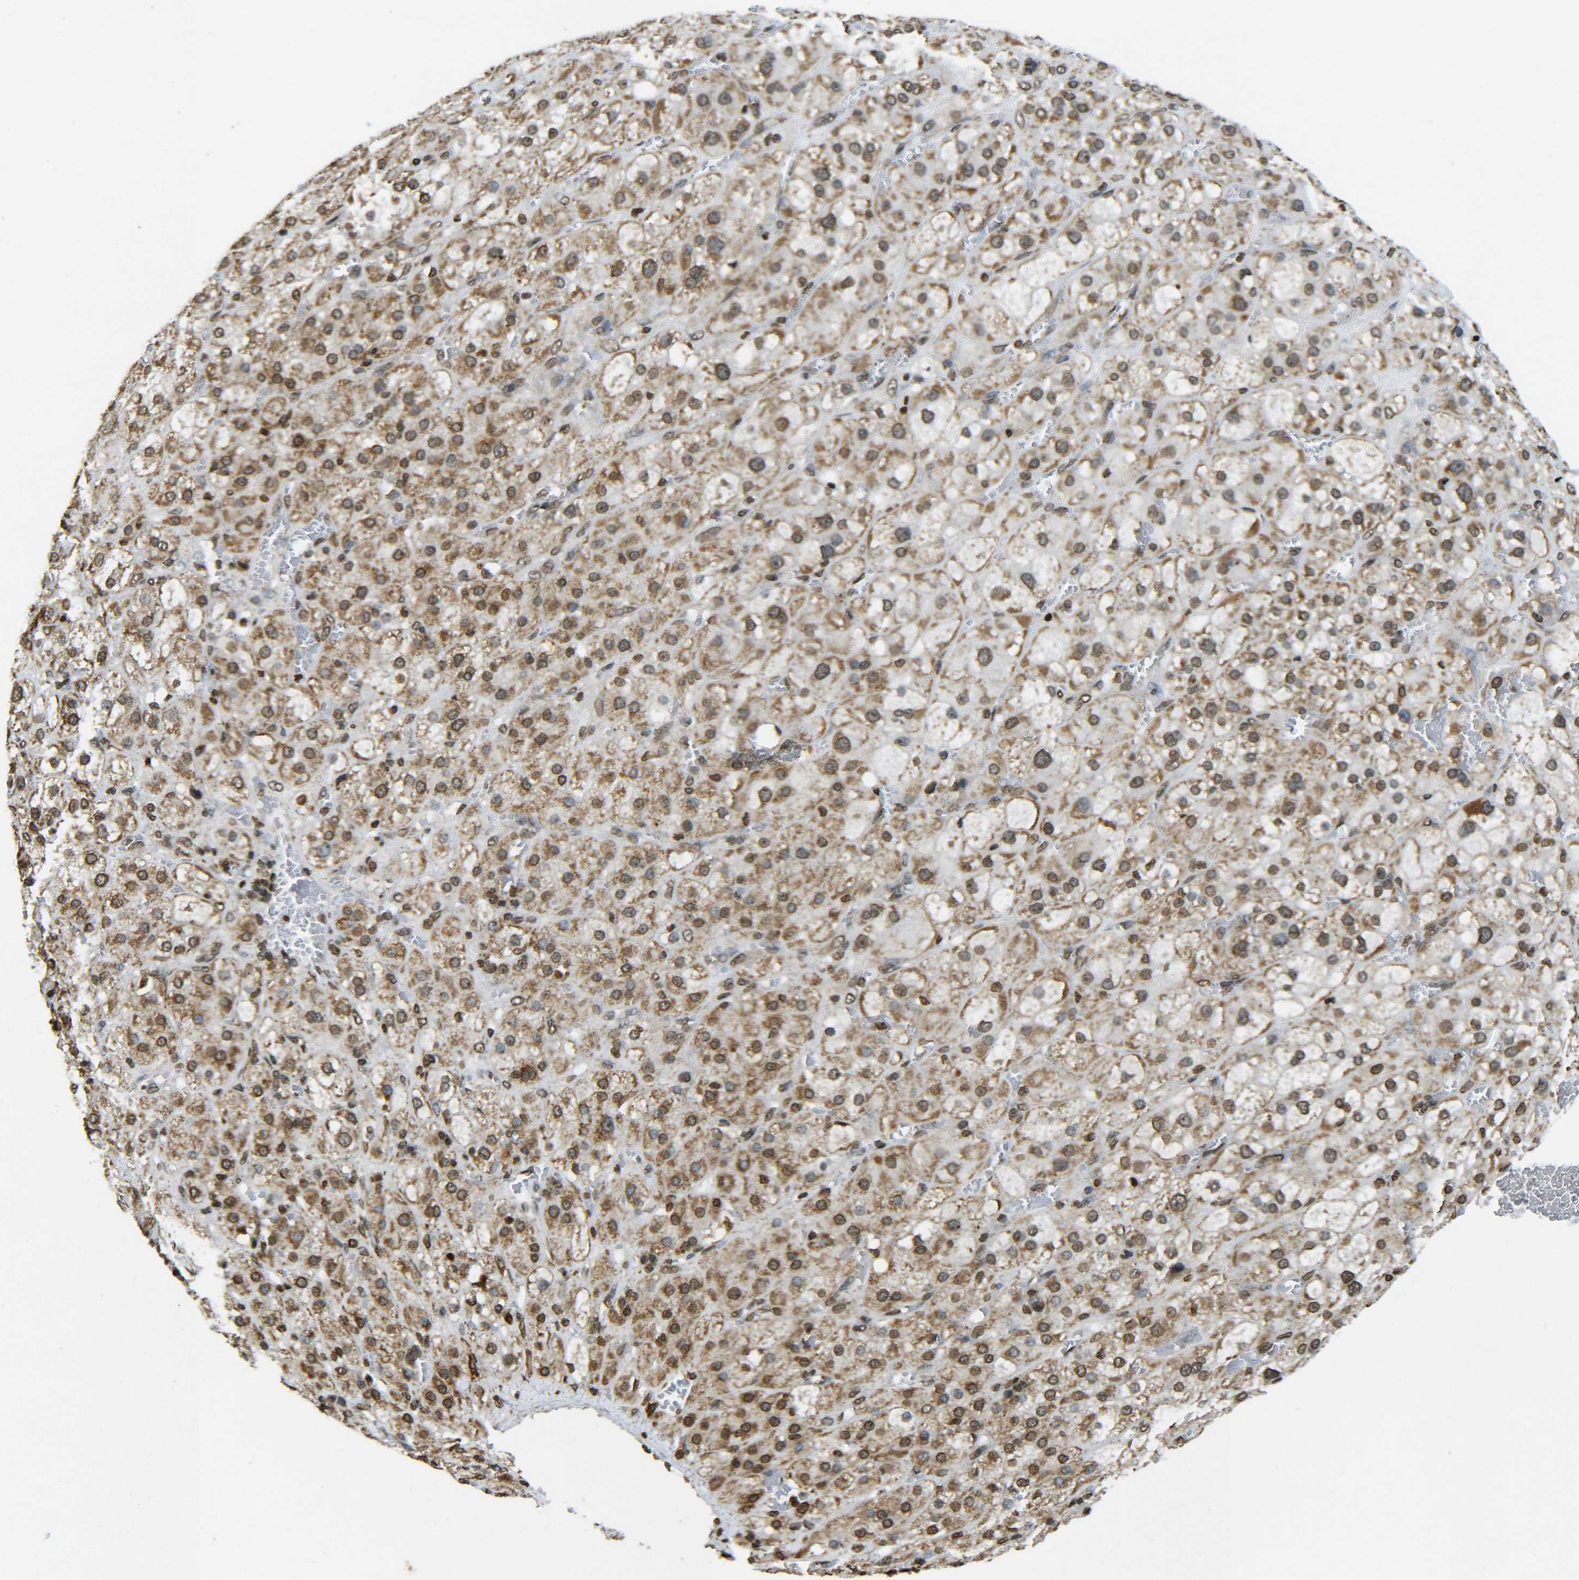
{"staining": {"intensity": "moderate", "quantity": ">75%", "location": "cytoplasmic/membranous,nuclear"}, "tissue": "adrenal gland", "cell_type": "Glandular cells", "image_type": "normal", "snomed": [{"axis": "morphology", "description": "Normal tissue, NOS"}, {"axis": "topography", "description": "Adrenal gland"}], "caption": "Immunohistochemistry (DAB) staining of unremarkable adrenal gland demonstrates moderate cytoplasmic/membranous,nuclear protein staining in approximately >75% of glandular cells.", "gene": "NEUROG2", "patient": {"sex": "female", "age": 47}}